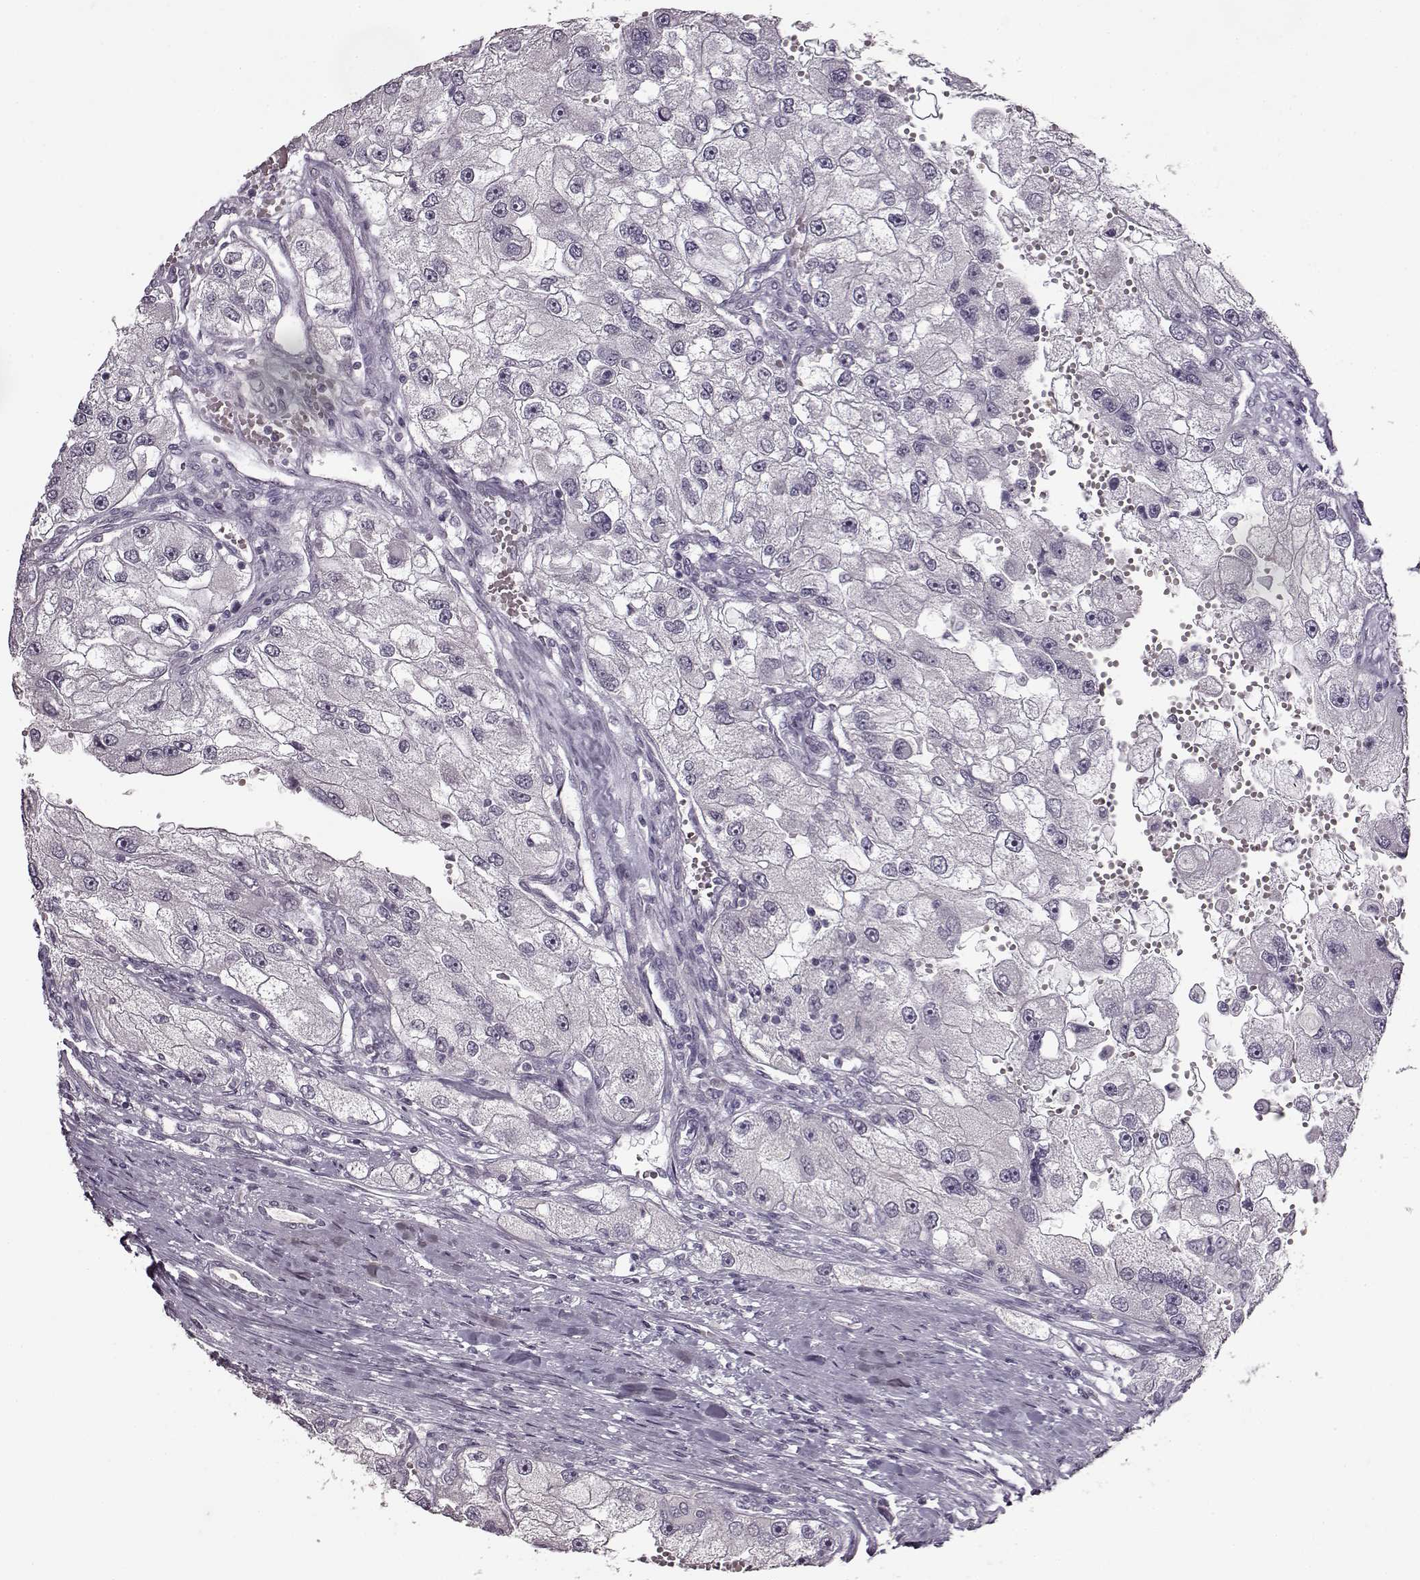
{"staining": {"intensity": "negative", "quantity": "none", "location": "none"}, "tissue": "renal cancer", "cell_type": "Tumor cells", "image_type": "cancer", "snomed": [{"axis": "morphology", "description": "Adenocarcinoma, NOS"}, {"axis": "topography", "description": "Kidney"}], "caption": "This is an immunohistochemistry (IHC) micrograph of renal adenocarcinoma. There is no positivity in tumor cells.", "gene": "FSHB", "patient": {"sex": "male", "age": 63}}